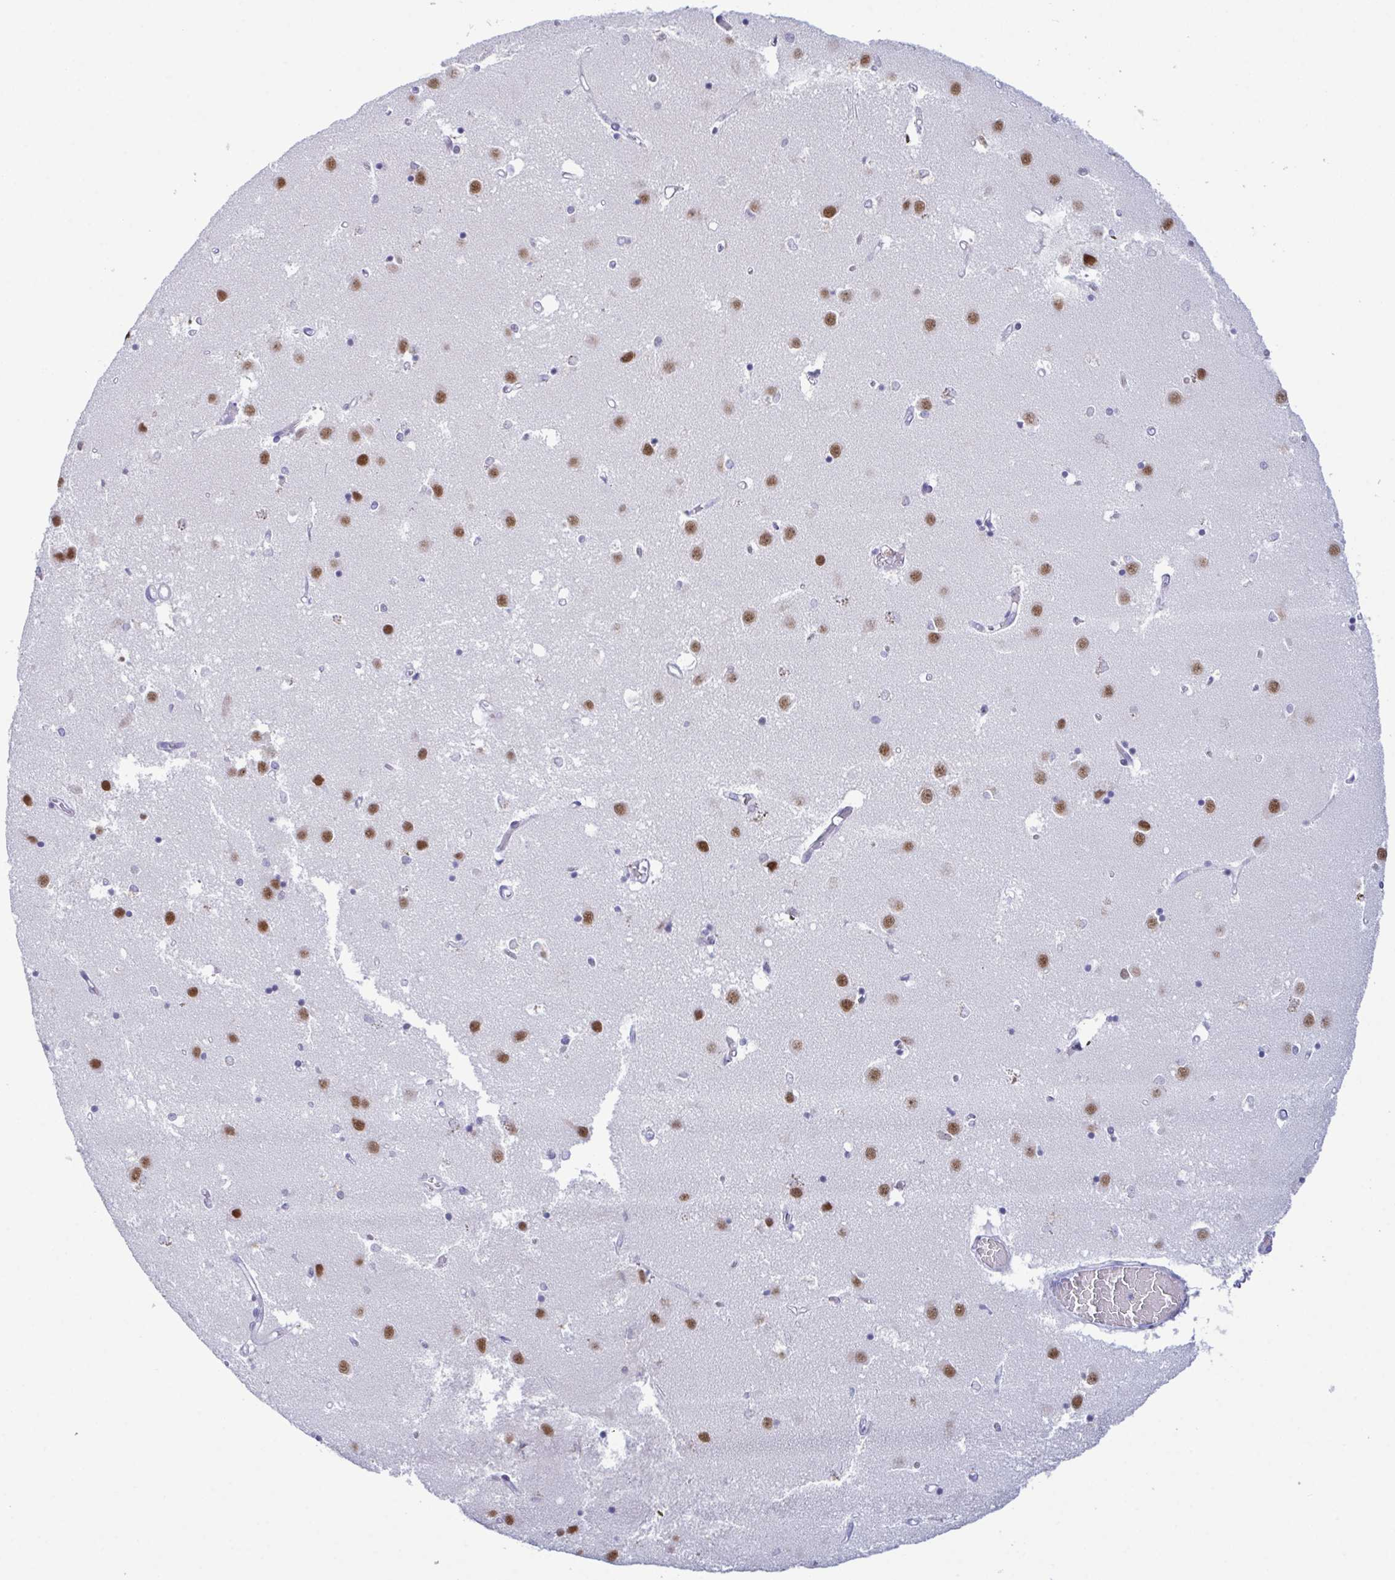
{"staining": {"intensity": "negative", "quantity": "none", "location": "none"}, "tissue": "caudate", "cell_type": "Glial cells", "image_type": "normal", "snomed": [{"axis": "morphology", "description": "Normal tissue, NOS"}, {"axis": "topography", "description": "Lateral ventricle wall"}], "caption": "Caudate was stained to show a protein in brown. There is no significant positivity in glial cells. (DAB (3,3'-diaminobenzidine) immunohistochemistry (IHC) visualized using brightfield microscopy, high magnification).", "gene": "SUGP2", "patient": {"sex": "male", "age": 54}}